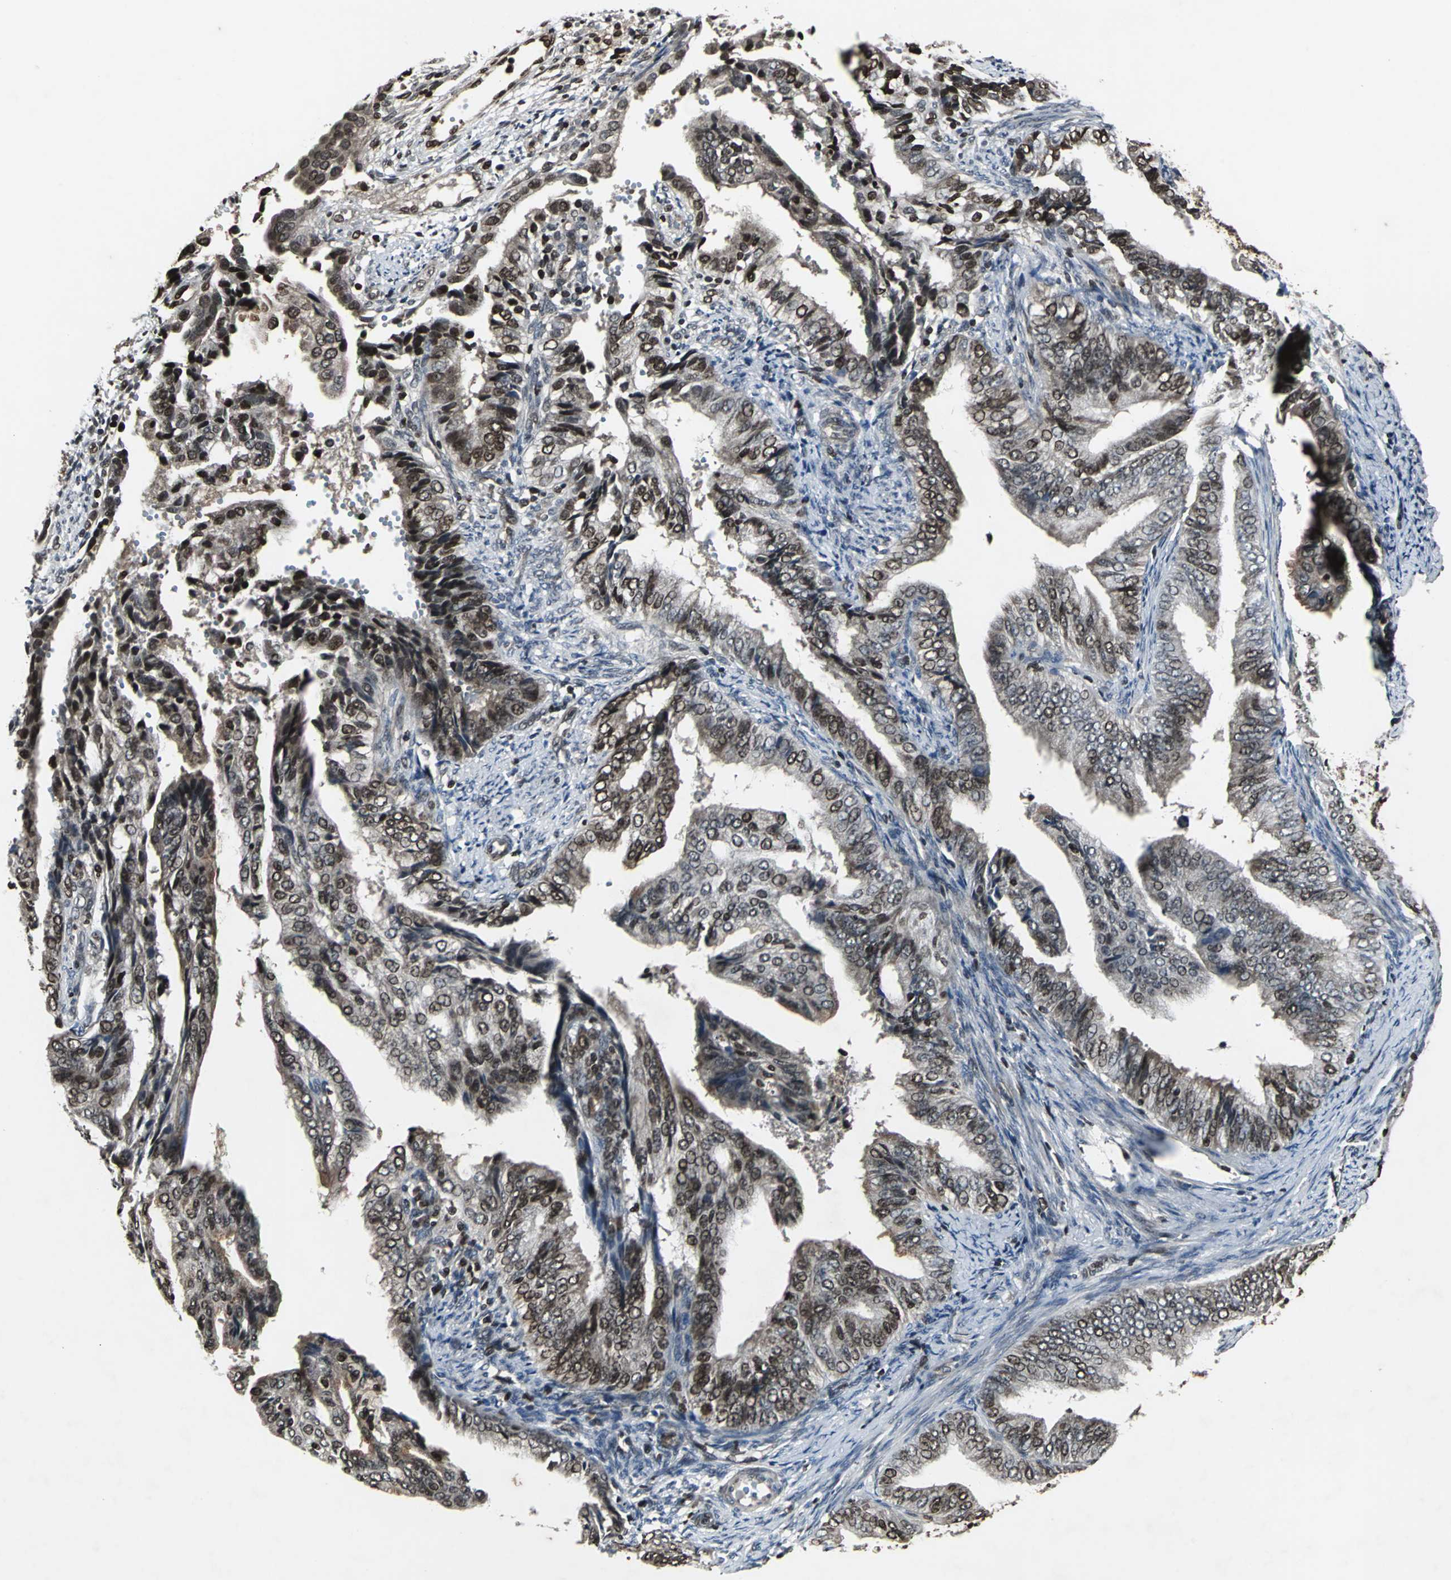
{"staining": {"intensity": "strong", "quantity": ">75%", "location": "cytoplasmic/membranous,nuclear"}, "tissue": "endometrial cancer", "cell_type": "Tumor cells", "image_type": "cancer", "snomed": [{"axis": "morphology", "description": "Adenocarcinoma, NOS"}, {"axis": "topography", "description": "Endometrium"}], "caption": "Endometrial cancer was stained to show a protein in brown. There is high levels of strong cytoplasmic/membranous and nuclear expression in about >75% of tumor cells.", "gene": "AHR", "patient": {"sex": "female", "age": 58}}